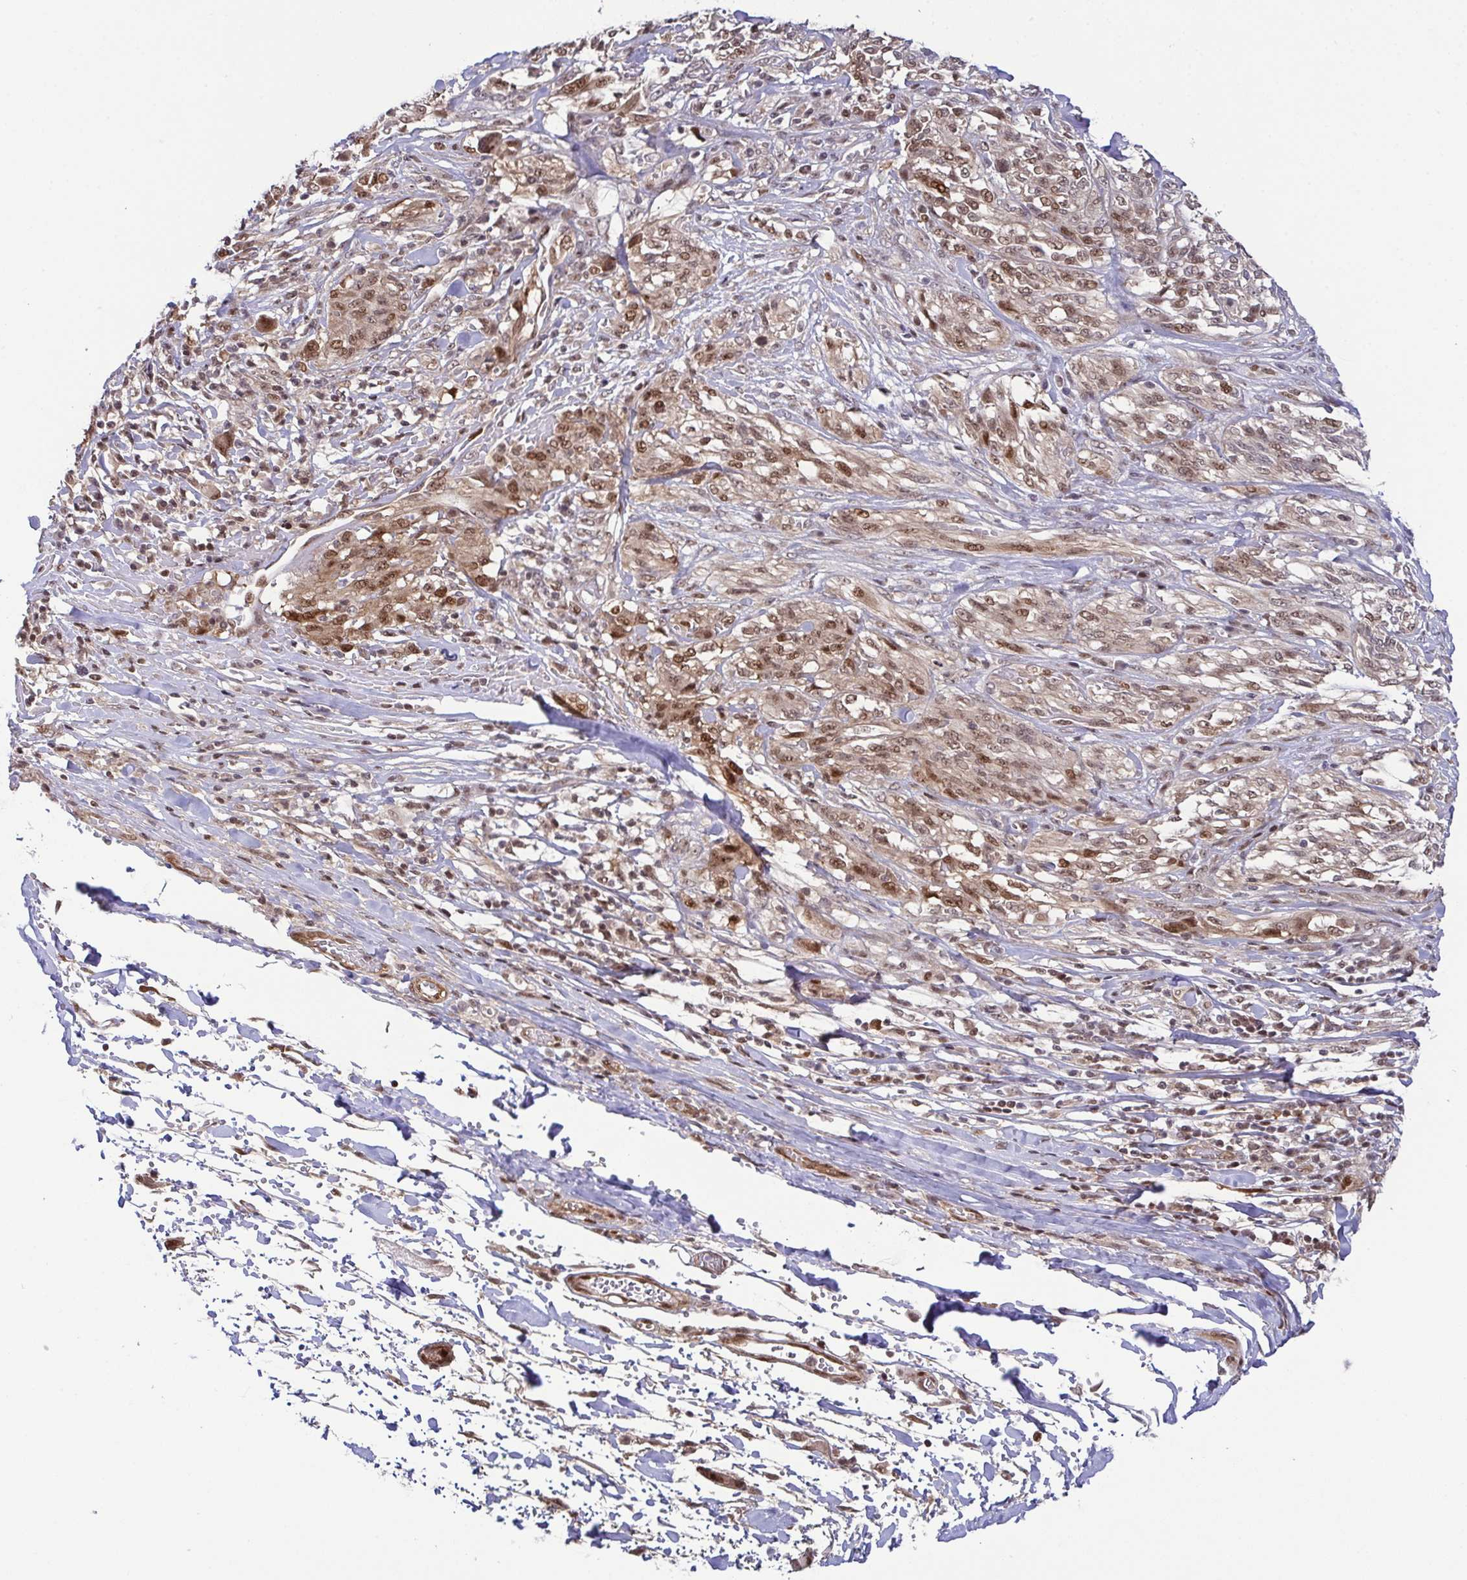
{"staining": {"intensity": "moderate", "quantity": ">75%", "location": "nuclear"}, "tissue": "melanoma", "cell_type": "Tumor cells", "image_type": "cancer", "snomed": [{"axis": "morphology", "description": "Malignant melanoma, NOS"}, {"axis": "topography", "description": "Skin"}], "caption": "Immunohistochemistry (IHC) (DAB (3,3'-diaminobenzidine)) staining of human melanoma demonstrates moderate nuclear protein positivity in about >75% of tumor cells.", "gene": "DNAJB1", "patient": {"sex": "female", "age": 91}}